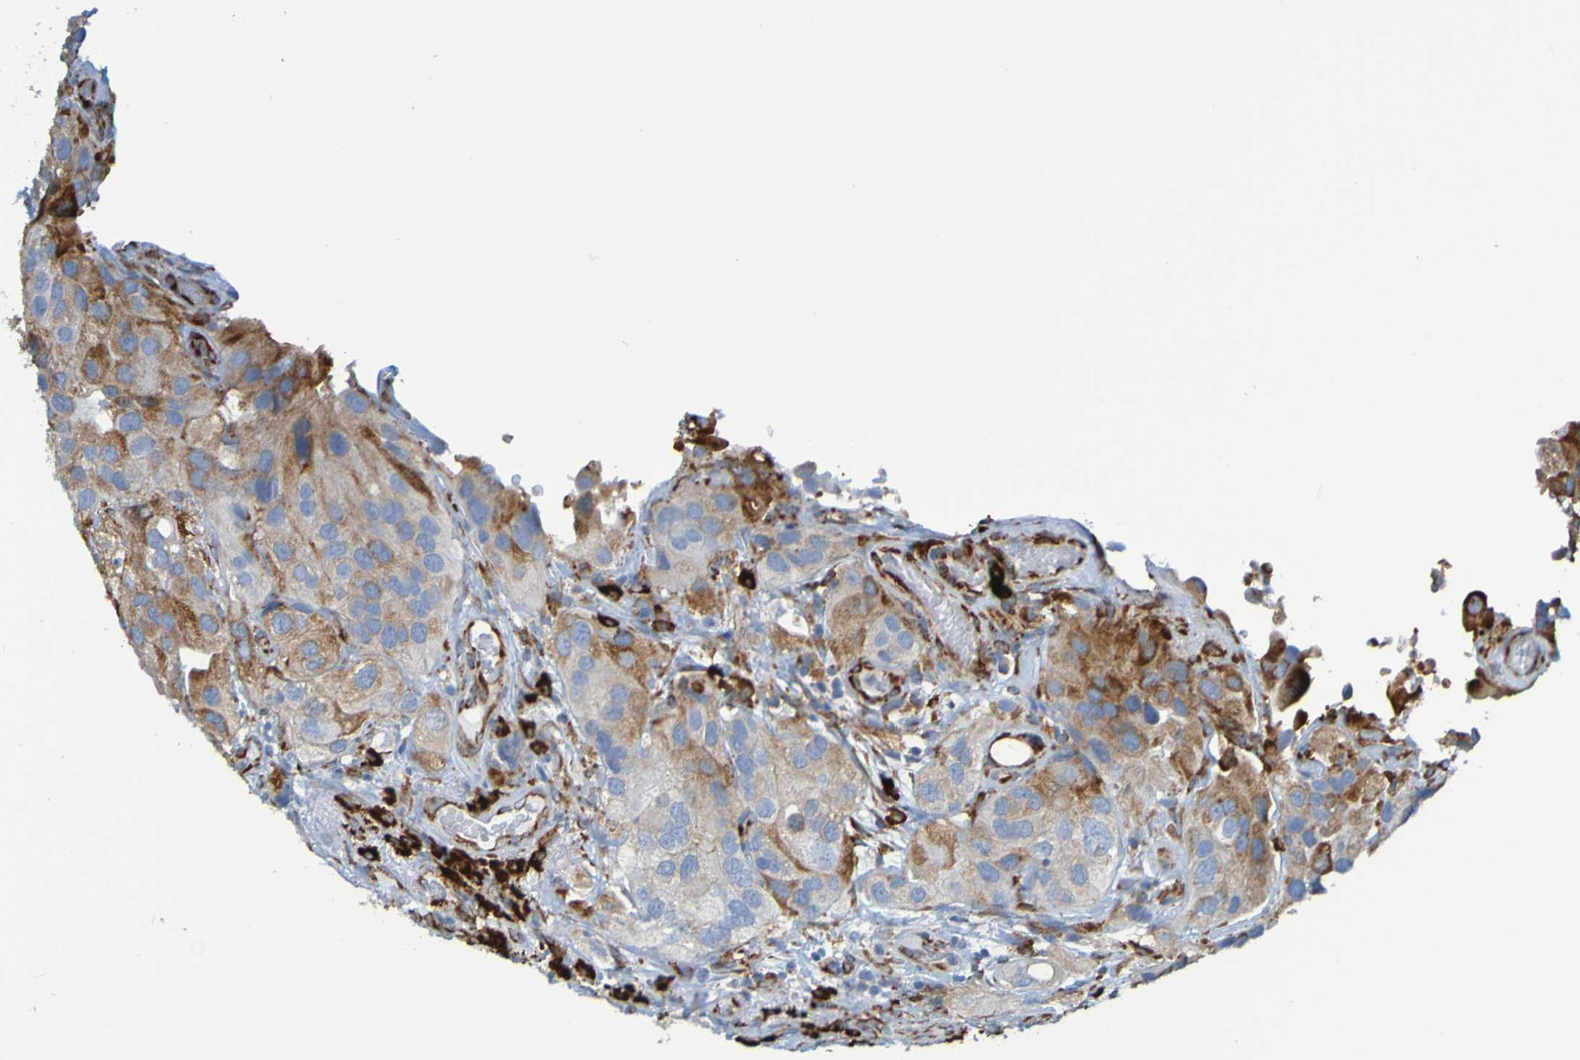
{"staining": {"intensity": "moderate", "quantity": ">75%", "location": "cytoplasmic/membranous"}, "tissue": "urothelial cancer", "cell_type": "Tumor cells", "image_type": "cancer", "snomed": [{"axis": "morphology", "description": "Urothelial carcinoma, High grade"}, {"axis": "topography", "description": "Urinary bladder"}], "caption": "Protein analysis of urothelial cancer tissue reveals moderate cytoplasmic/membranous staining in about >75% of tumor cells.", "gene": "SSR1", "patient": {"sex": "female", "age": 64}}